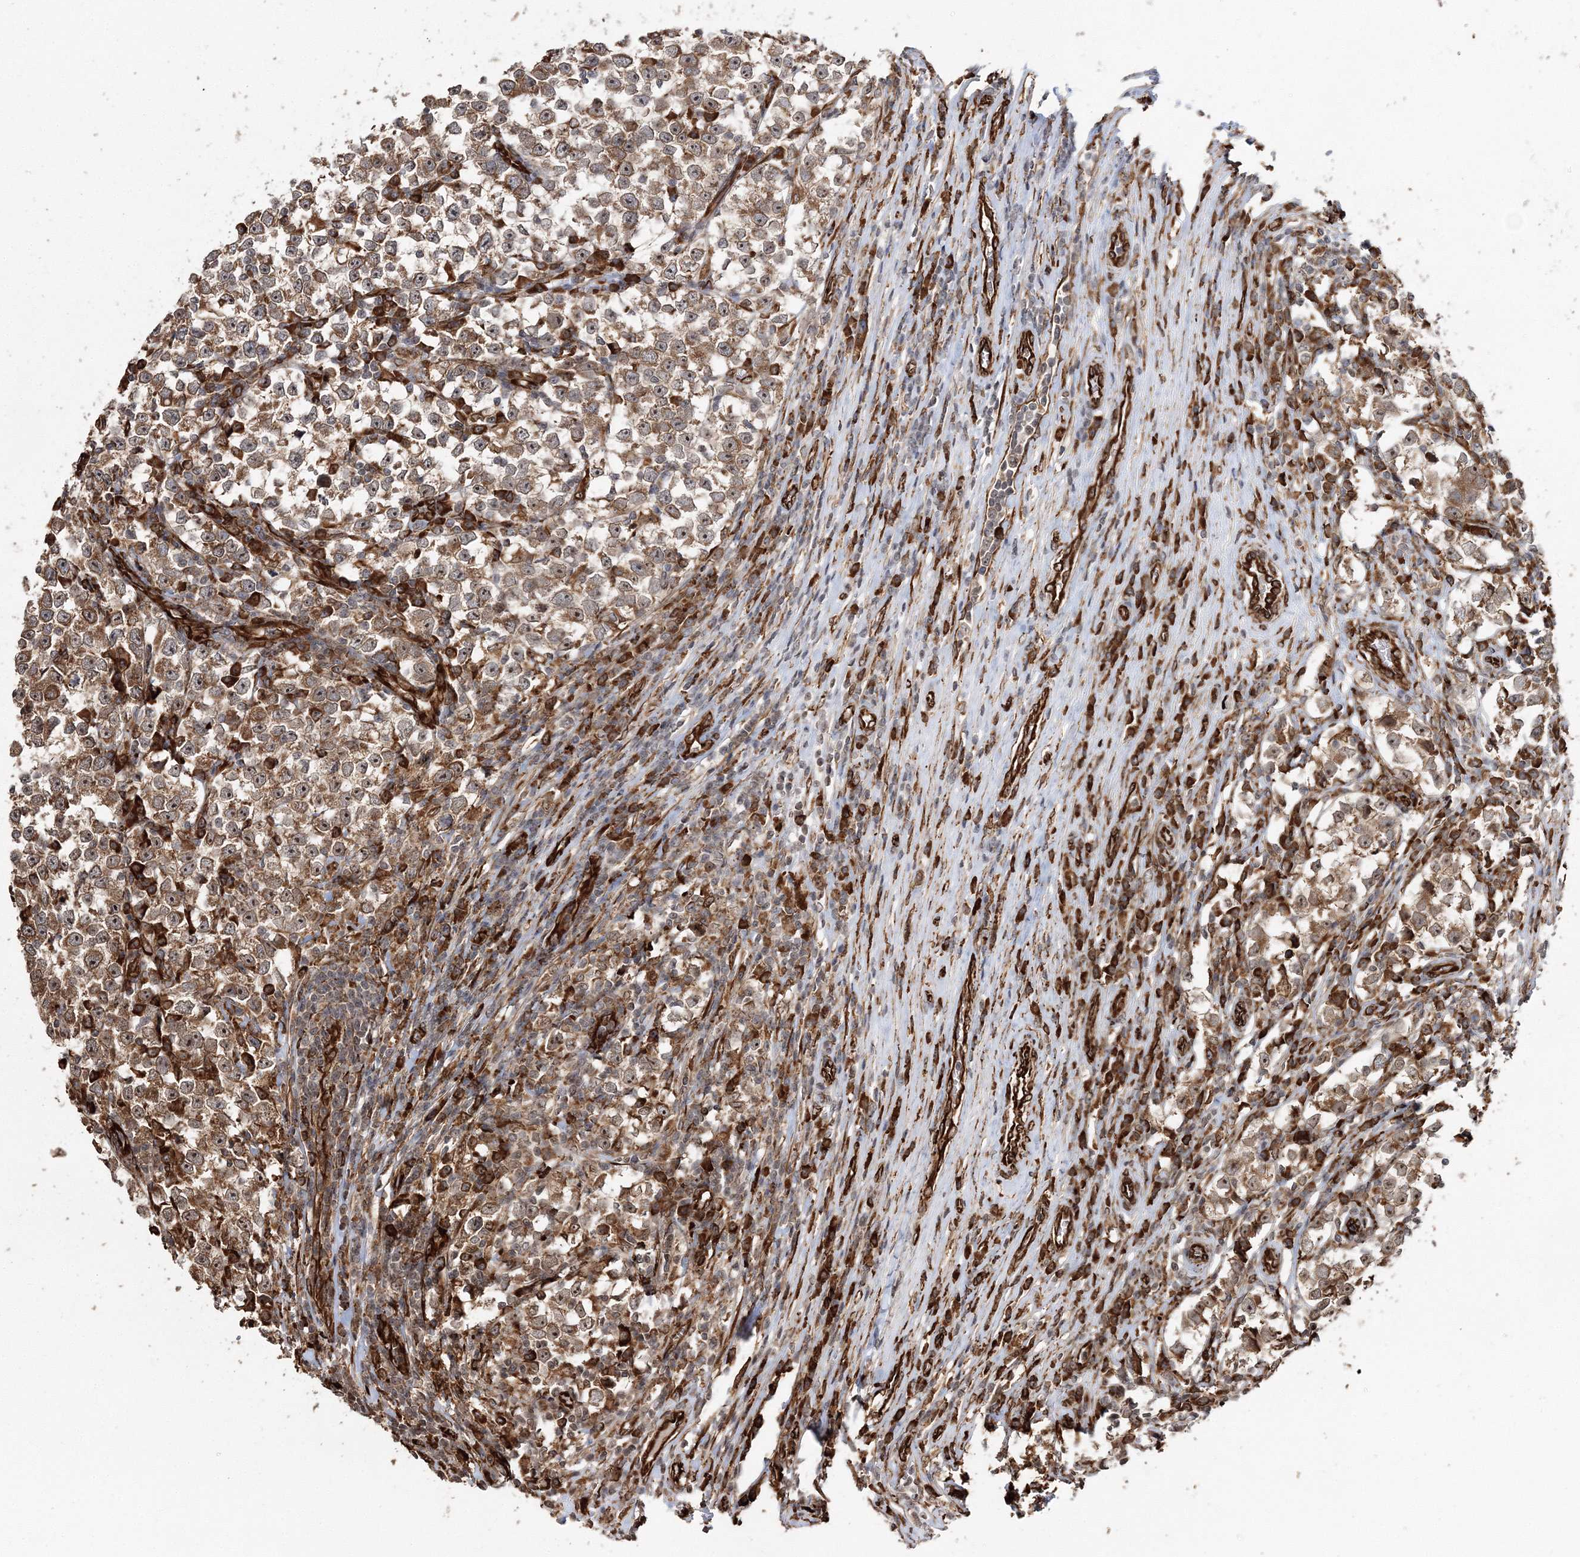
{"staining": {"intensity": "moderate", "quantity": ">75%", "location": "cytoplasmic/membranous"}, "tissue": "testis cancer", "cell_type": "Tumor cells", "image_type": "cancer", "snomed": [{"axis": "morphology", "description": "Normal tissue, NOS"}, {"axis": "morphology", "description": "Seminoma, NOS"}, {"axis": "topography", "description": "Testis"}], "caption": "This image reveals testis cancer (seminoma) stained with IHC to label a protein in brown. The cytoplasmic/membranous of tumor cells show moderate positivity for the protein. Nuclei are counter-stained blue.", "gene": "SCRN3", "patient": {"sex": "male", "age": 43}}